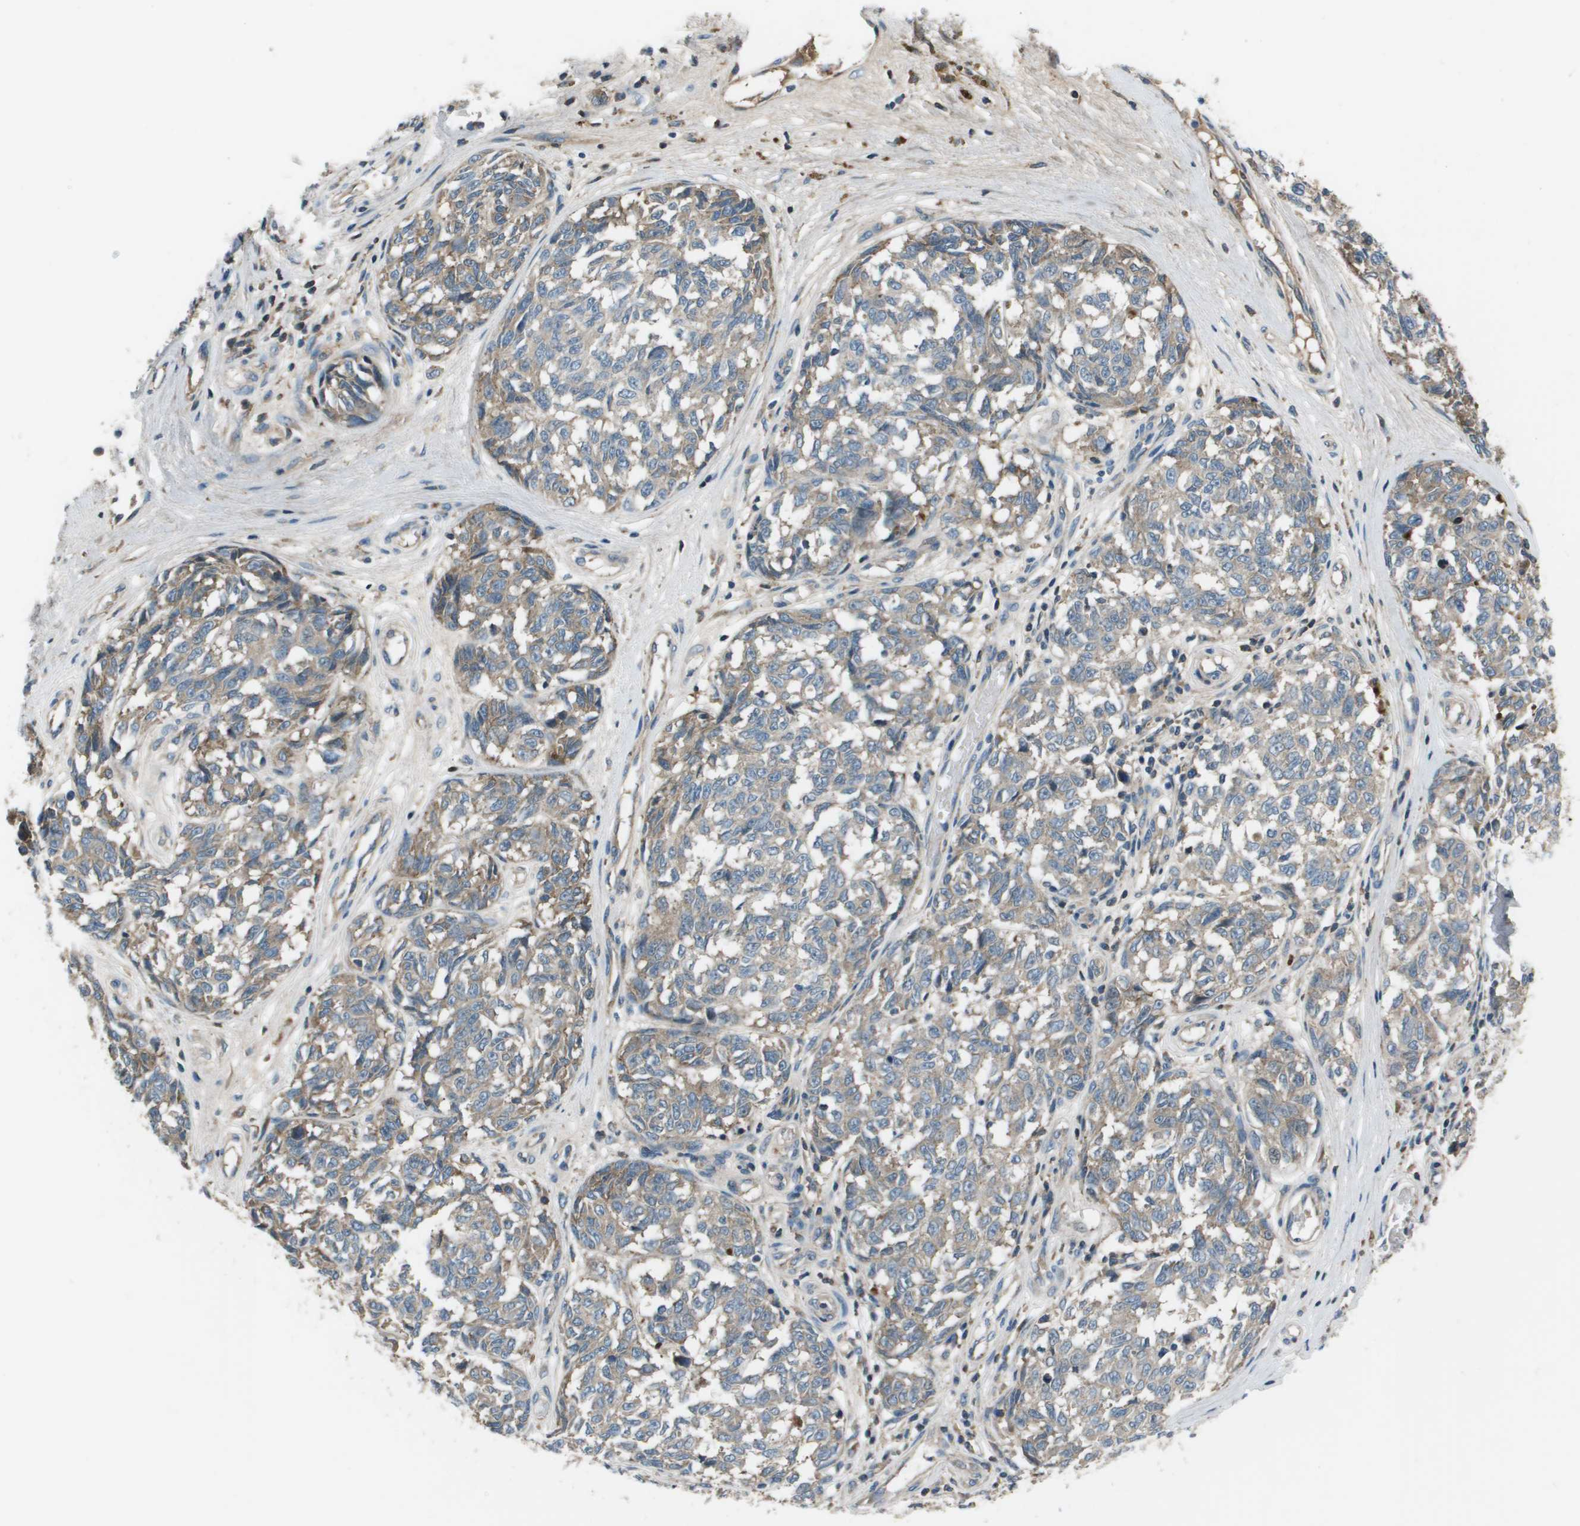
{"staining": {"intensity": "weak", "quantity": "25%-75%", "location": "cytoplasmic/membranous"}, "tissue": "melanoma", "cell_type": "Tumor cells", "image_type": "cancer", "snomed": [{"axis": "morphology", "description": "Malignant melanoma, NOS"}, {"axis": "topography", "description": "Skin"}], "caption": "Protein expression analysis of melanoma displays weak cytoplasmic/membranous staining in about 25%-75% of tumor cells.", "gene": "PCOLCE", "patient": {"sex": "female", "age": 64}}